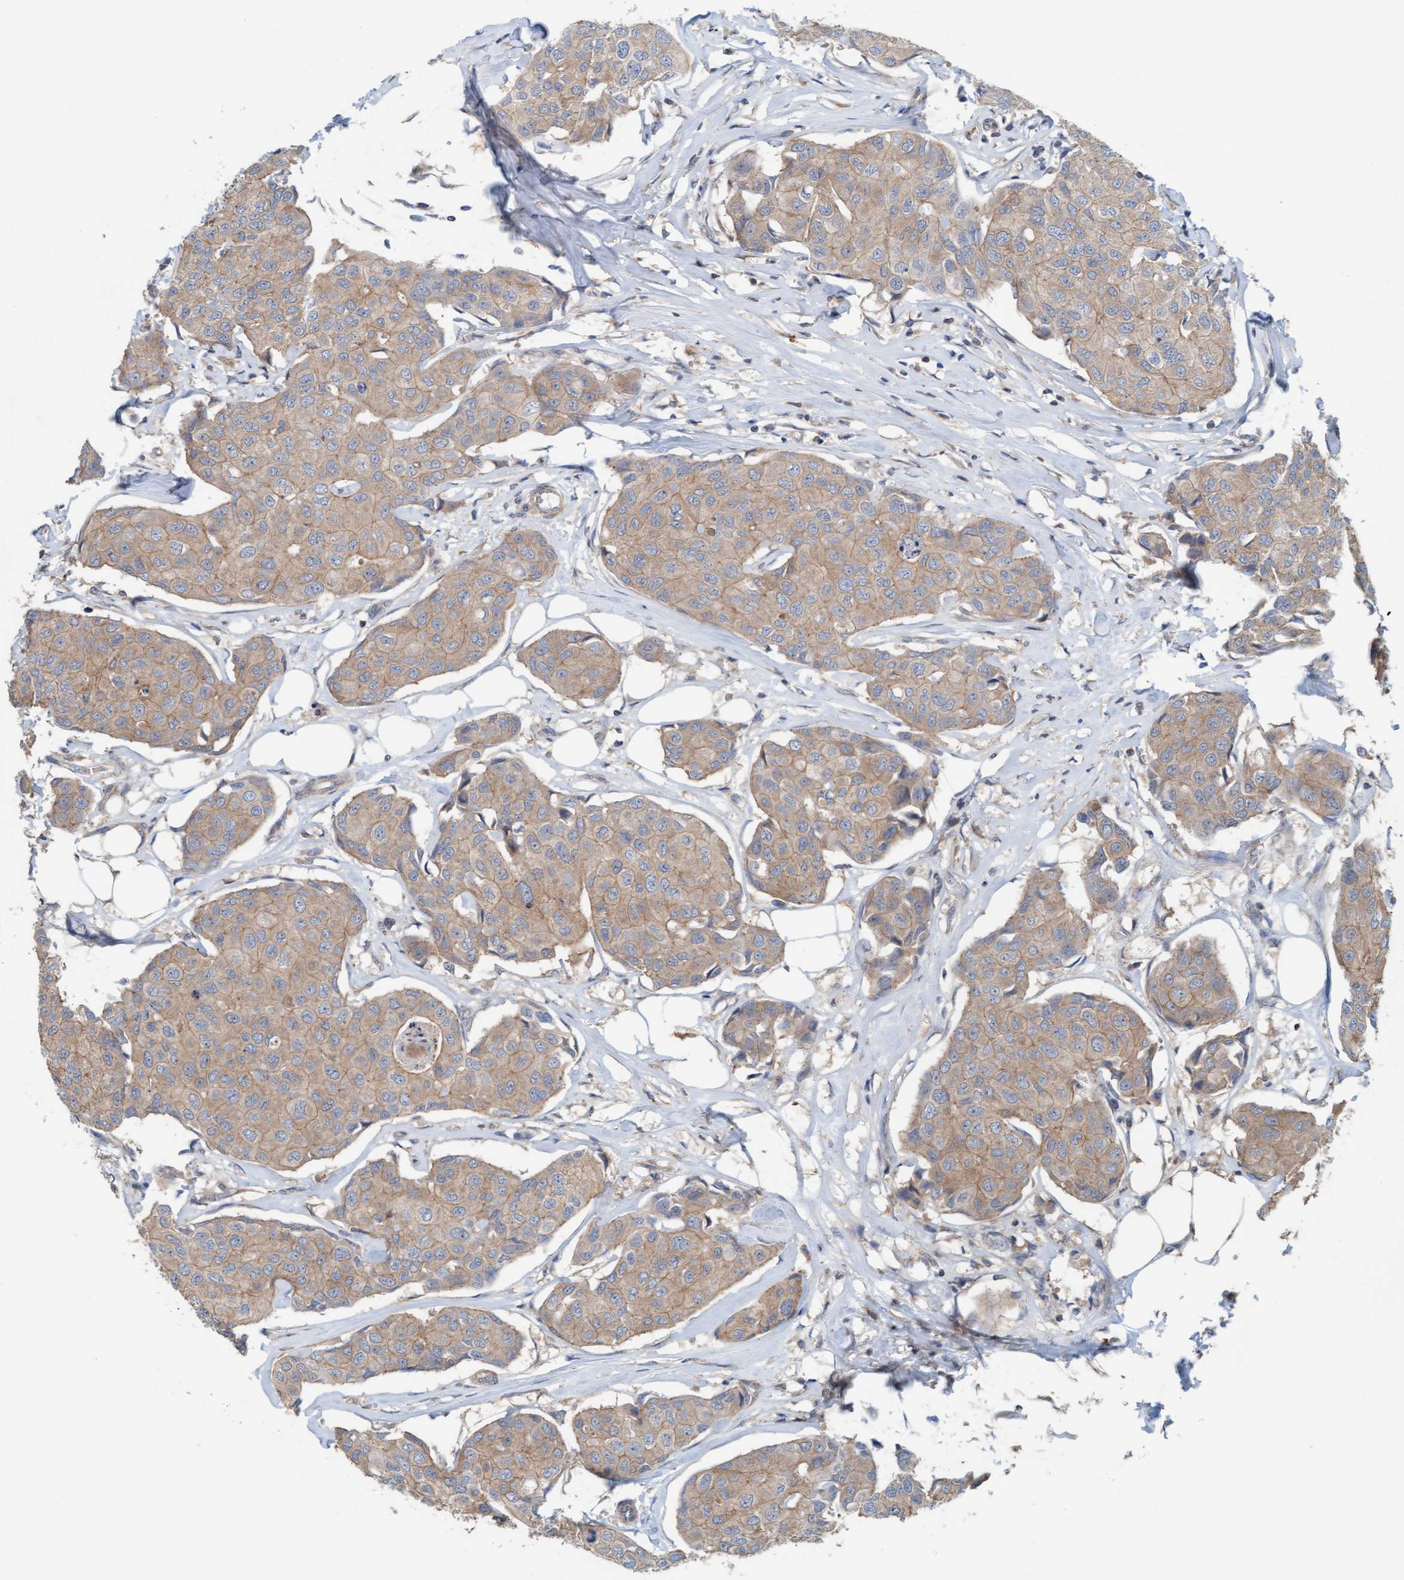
{"staining": {"intensity": "weak", "quantity": ">75%", "location": "cytoplasmic/membranous"}, "tissue": "breast cancer", "cell_type": "Tumor cells", "image_type": "cancer", "snomed": [{"axis": "morphology", "description": "Duct carcinoma"}, {"axis": "topography", "description": "Breast"}], "caption": "Protein positivity by immunohistochemistry (IHC) exhibits weak cytoplasmic/membranous positivity in approximately >75% of tumor cells in breast cancer.", "gene": "UBAP1", "patient": {"sex": "female", "age": 80}}